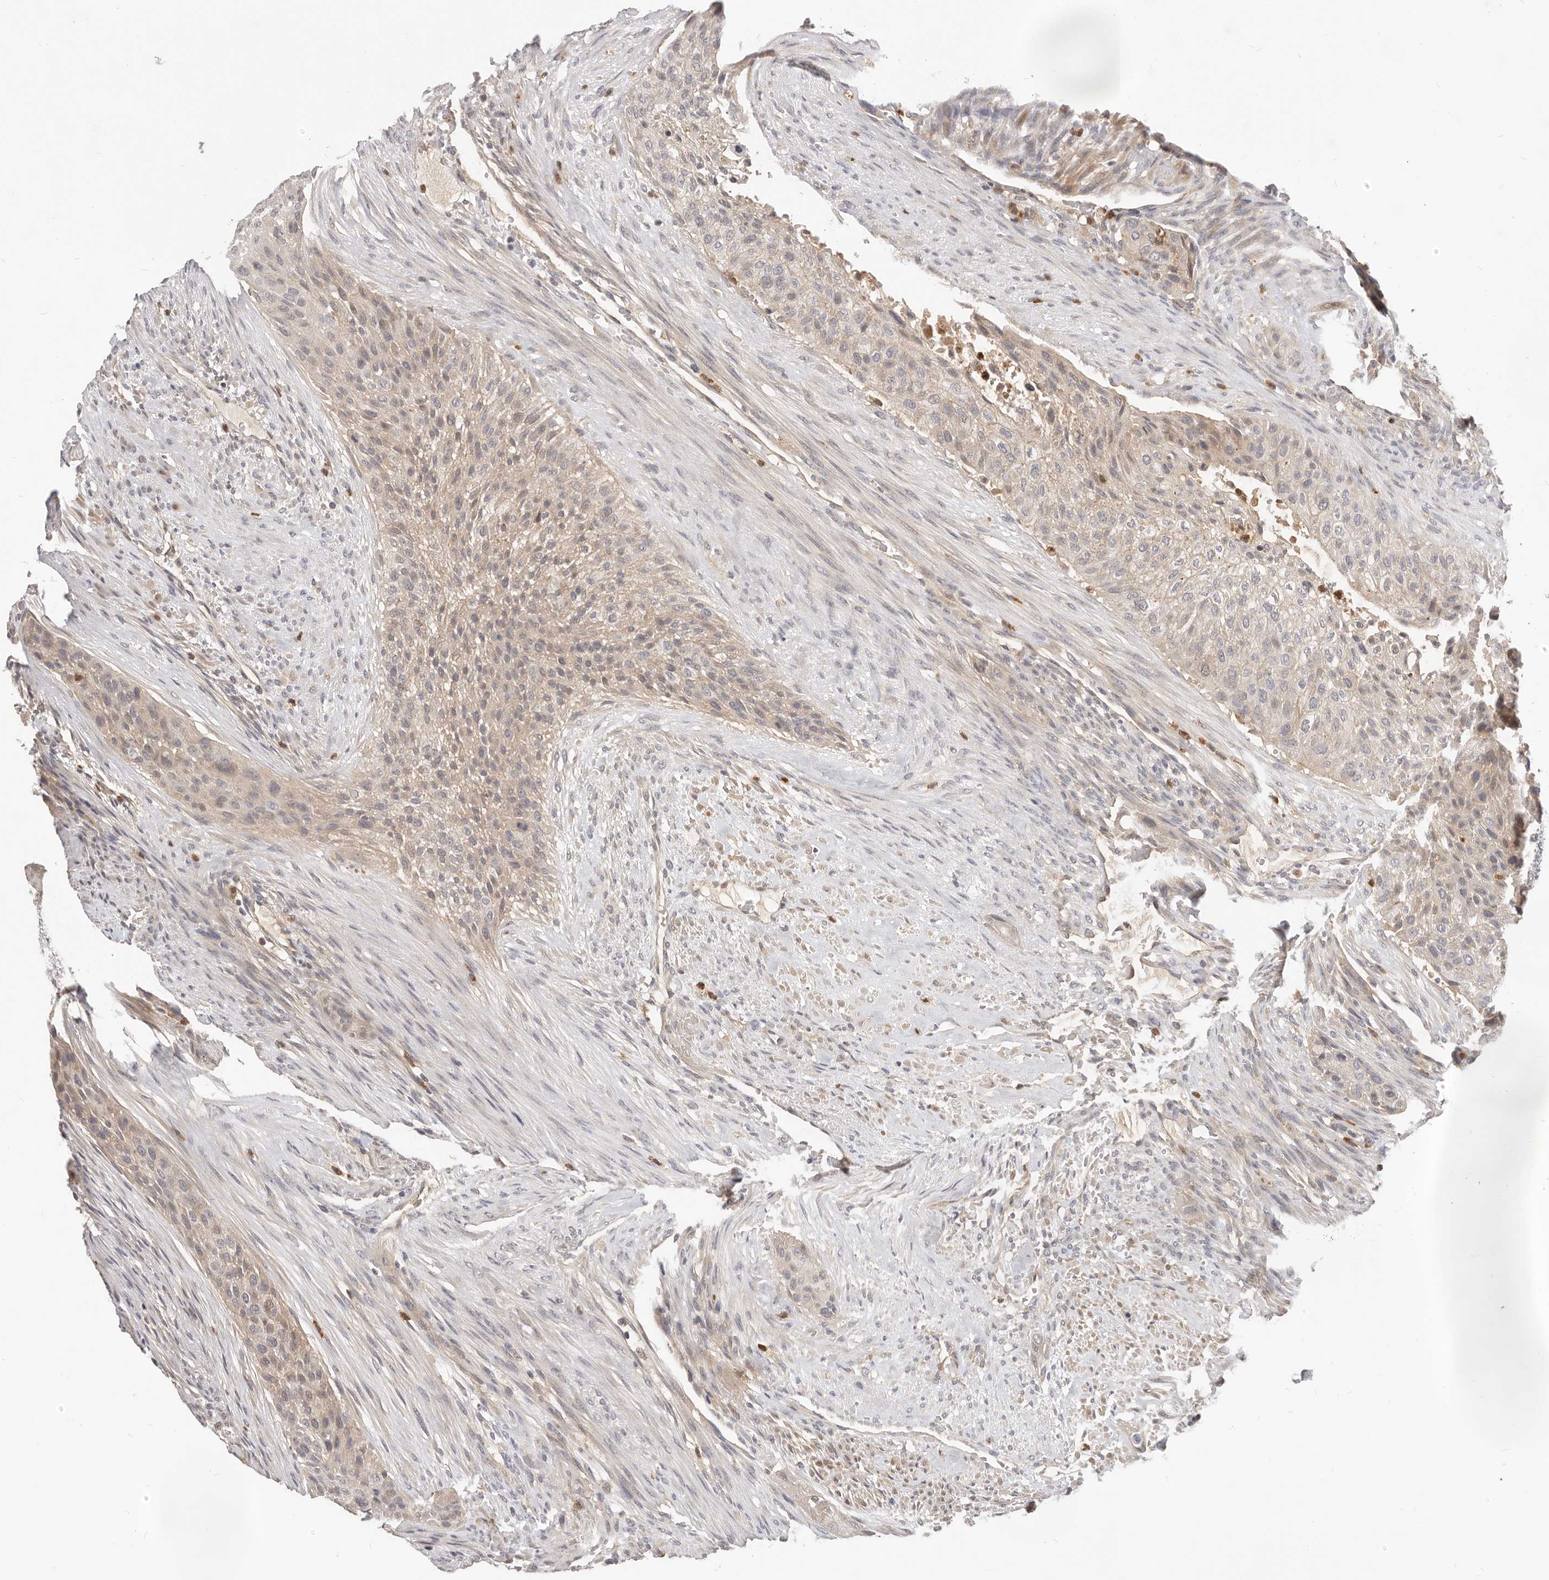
{"staining": {"intensity": "weak", "quantity": "25%-75%", "location": "cytoplasmic/membranous"}, "tissue": "urothelial cancer", "cell_type": "Tumor cells", "image_type": "cancer", "snomed": [{"axis": "morphology", "description": "Urothelial carcinoma, High grade"}, {"axis": "topography", "description": "Urinary bladder"}], "caption": "DAB (3,3'-diaminobenzidine) immunohistochemical staining of urothelial cancer displays weak cytoplasmic/membranous protein expression in approximately 25%-75% of tumor cells. The staining was performed using DAB, with brown indicating positive protein expression. Nuclei are stained blue with hematoxylin.", "gene": "USP49", "patient": {"sex": "male", "age": 35}}